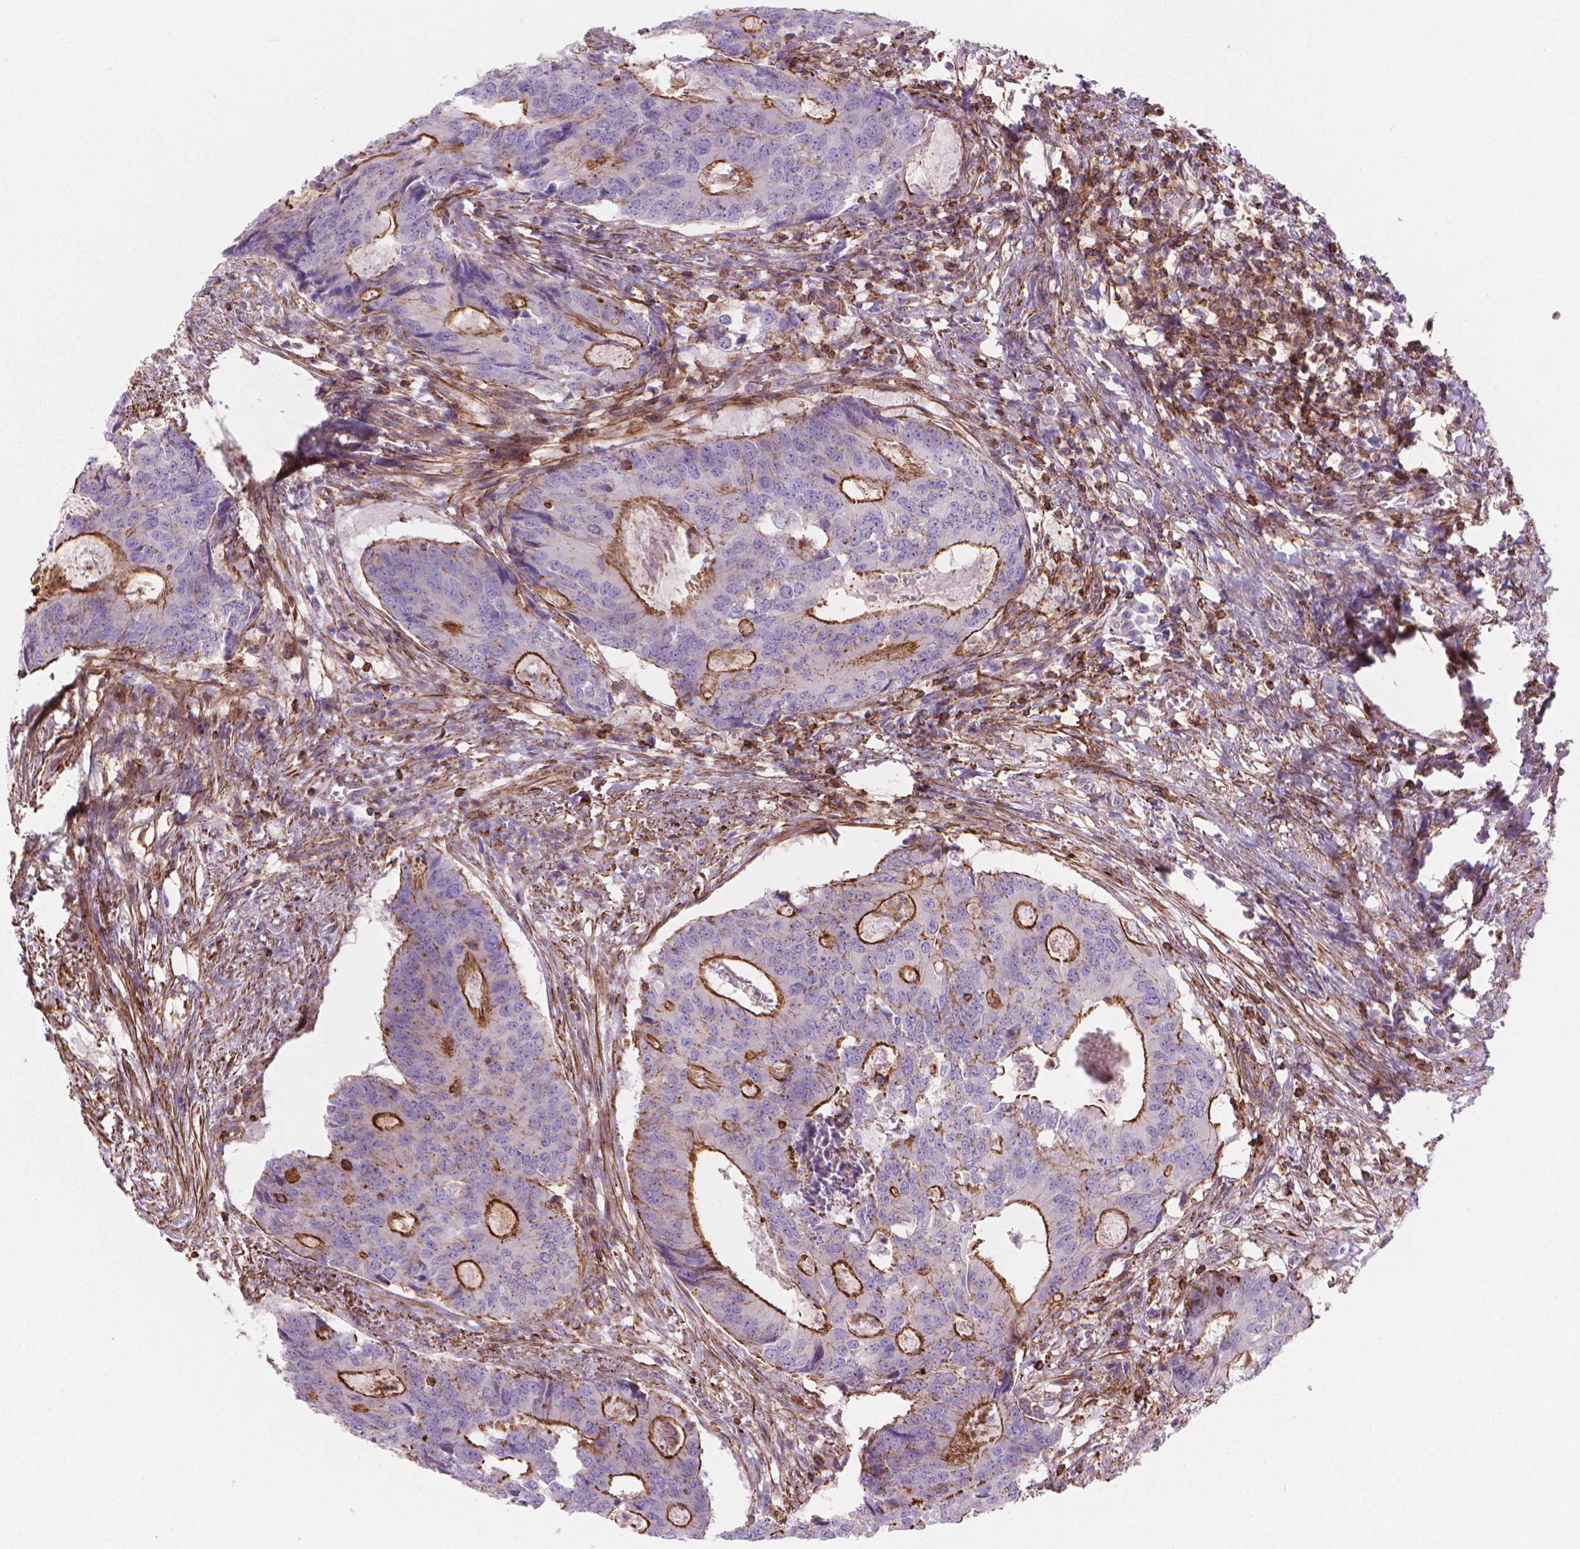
{"staining": {"intensity": "strong", "quantity": "25%-75%", "location": "cytoplasmic/membranous"}, "tissue": "colorectal cancer", "cell_type": "Tumor cells", "image_type": "cancer", "snomed": [{"axis": "morphology", "description": "Adenocarcinoma, NOS"}, {"axis": "topography", "description": "Colon"}], "caption": "Colorectal adenocarcinoma tissue exhibits strong cytoplasmic/membranous positivity in approximately 25%-75% of tumor cells", "gene": "PATJ", "patient": {"sex": "male", "age": 67}}